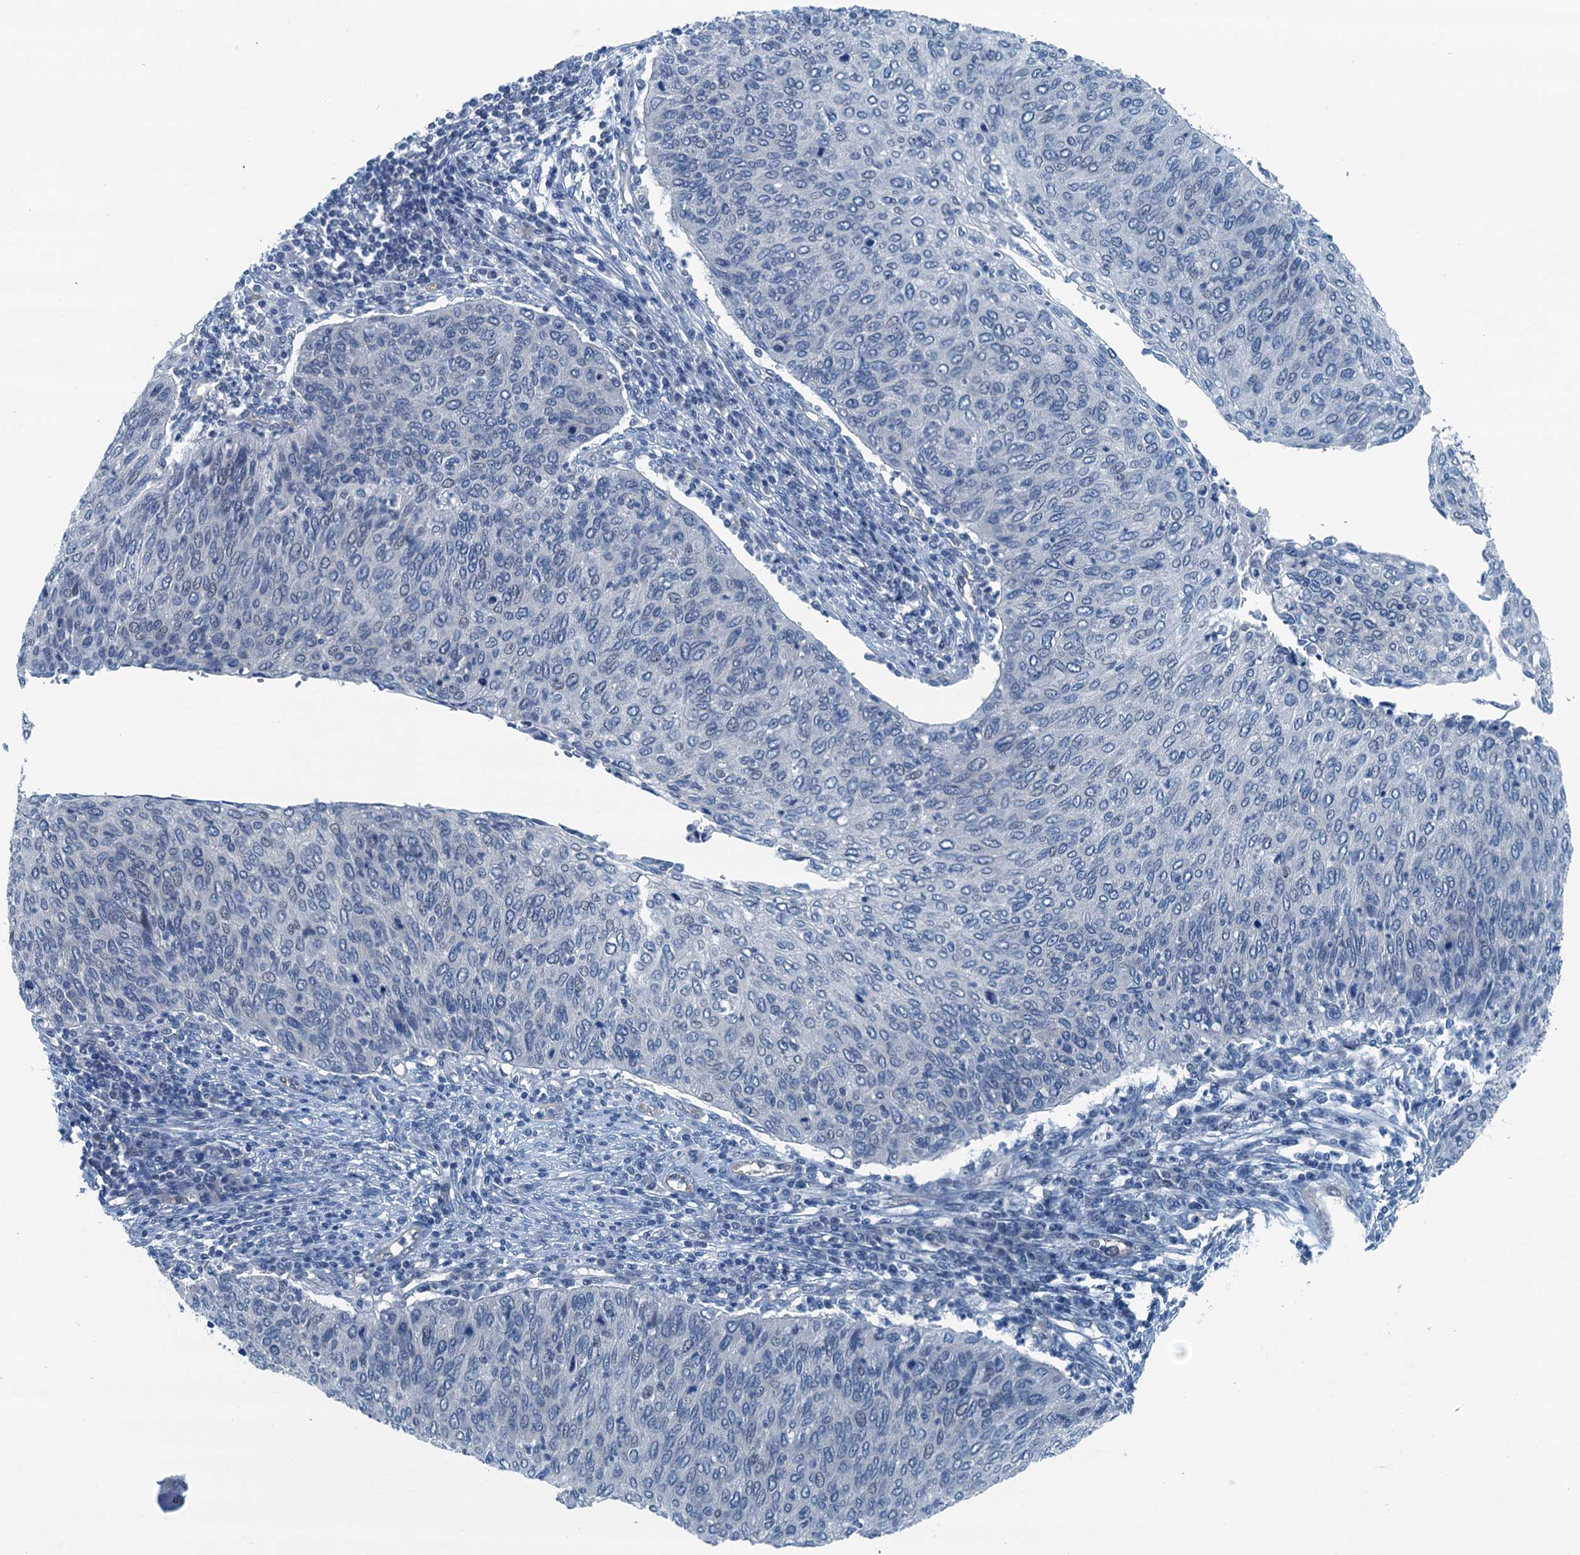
{"staining": {"intensity": "negative", "quantity": "none", "location": "none"}, "tissue": "cervical cancer", "cell_type": "Tumor cells", "image_type": "cancer", "snomed": [{"axis": "morphology", "description": "Squamous cell carcinoma, NOS"}, {"axis": "topography", "description": "Cervix"}], "caption": "Cervical squamous cell carcinoma stained for a protein using immunohistochemistry (IHC) exhibits no expression tumor cells.", "gene": "GFOD2", "patient": {"sex": "female", "age": 38}}